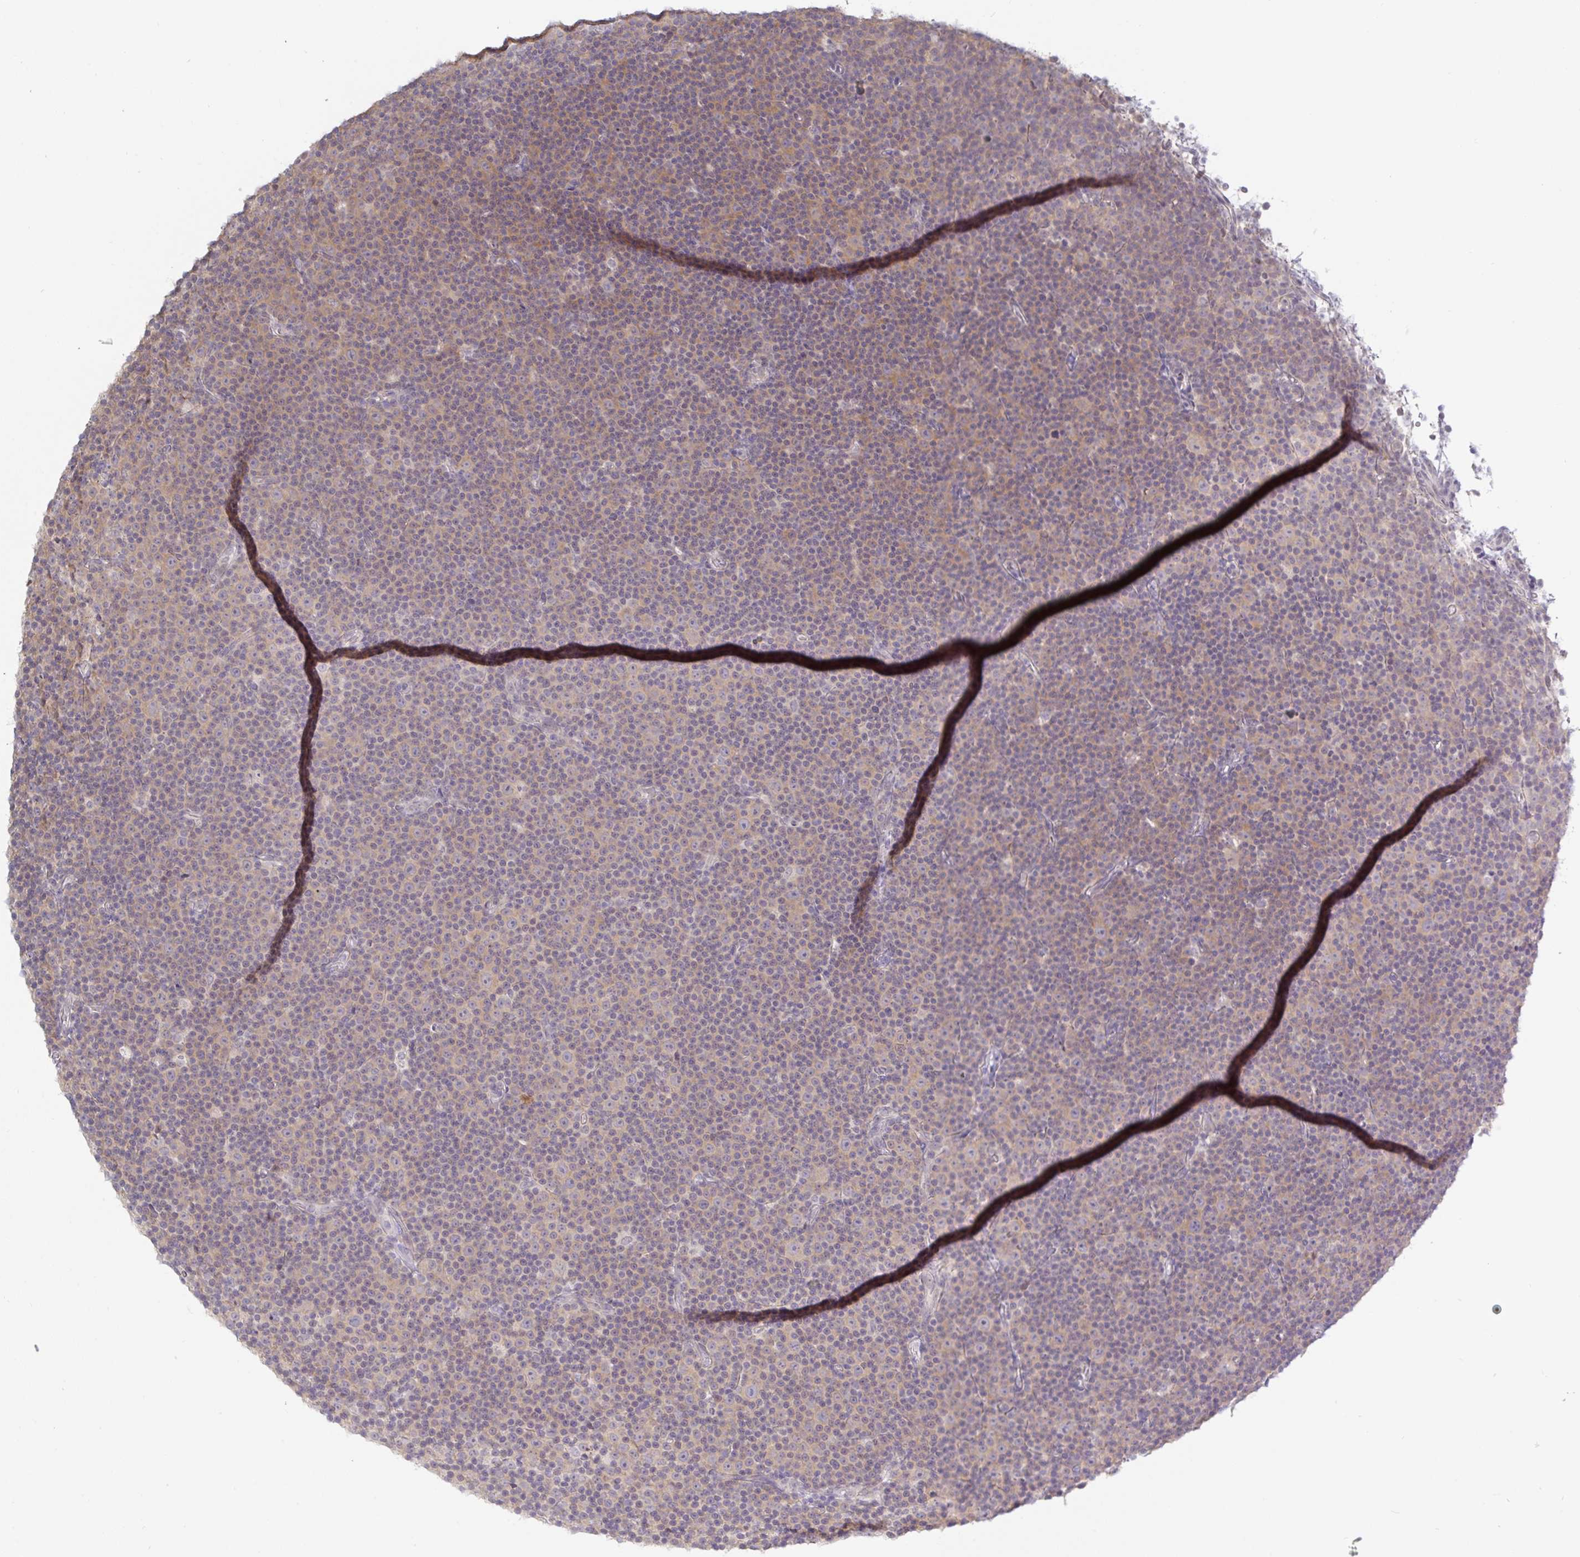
{"staining": {"intensity": "weak", "quantity": "25%-75%", "location": "cytoplasmic/membranous"}, "tissue": "lymphoma", "cell_type": "Tumor cells", "image_type": "cancer", "snomed": [{"axis": "morphology", "description": "Malignant lymphoma, non-Hodgkin's type, Low grade"}, {"axis": "topography", "description": "Lymph node"}], "caption": "Immunohistochemistry of low-grade malignant lymphoma, non-Hodgkin's type displays low levels of weak cytoplasmic/membranous staining in approximately 25%-75% of tumor cells. Using DAB (3,3'-diaminobenzidine) (brown) and hematoxylin (blue) stains, captured at high magnification using brightfield microscopy.", "gene": "HYPK", "patient": {"sex": "female", "age": 67}}